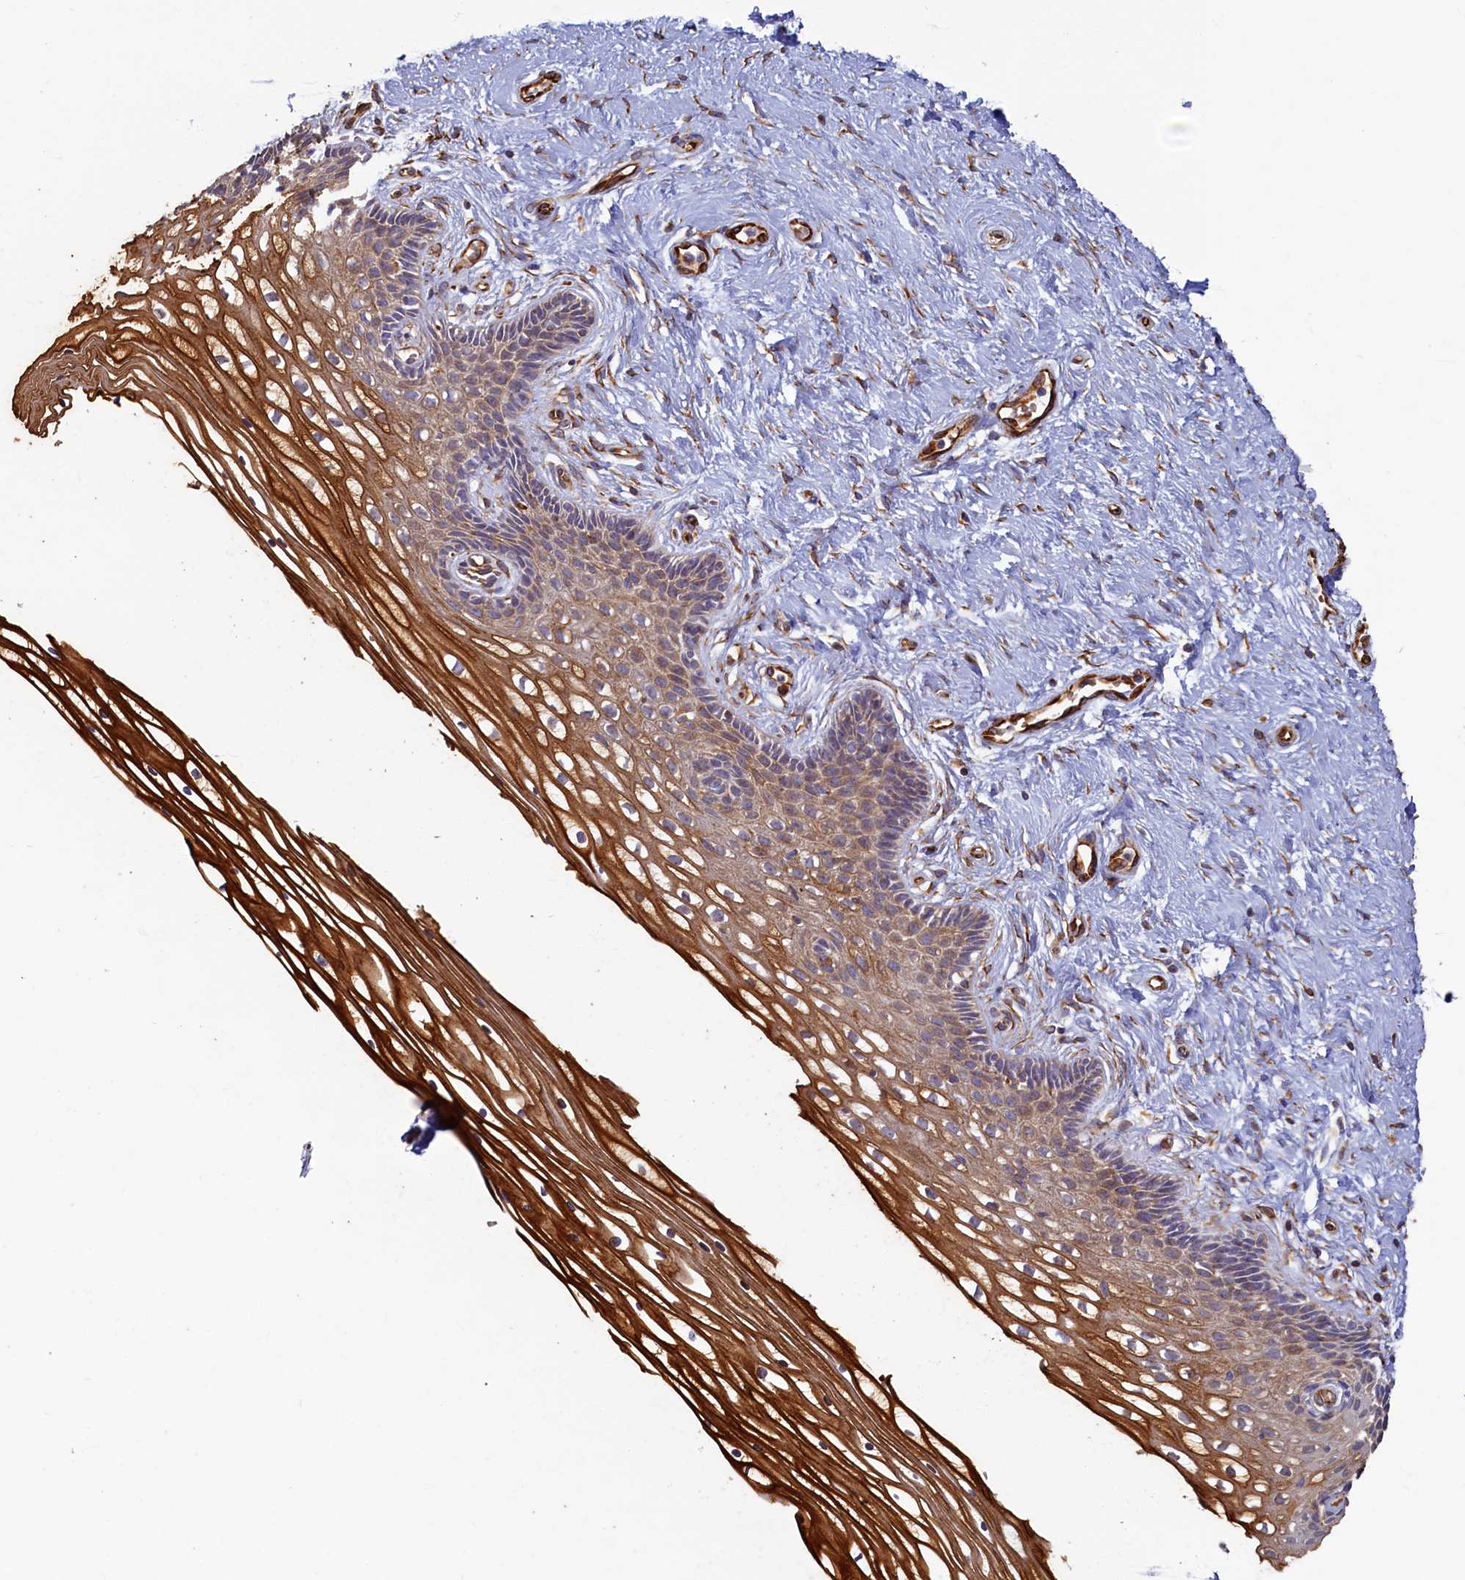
{"staining": {"intensity": "strong", "quantity": ">75%", "location": "cytoplasmic/membranous"}, "tissue": "cervix", "cell_type": "Glandular cells", "image_type": "normal", "snomed": [{"axis": "morphology", "description": "Normal tissue, NOS"}, {"axis": "topography", "description": "Cervix"}], "caption": "Human cervix stained with a brown dye exhibits strong cytoplasmic/membranous positive positivity in approximately >75% of glandular cells.", "gene": "LRRC57", "patient": {"sex": "female", "age": 33}}